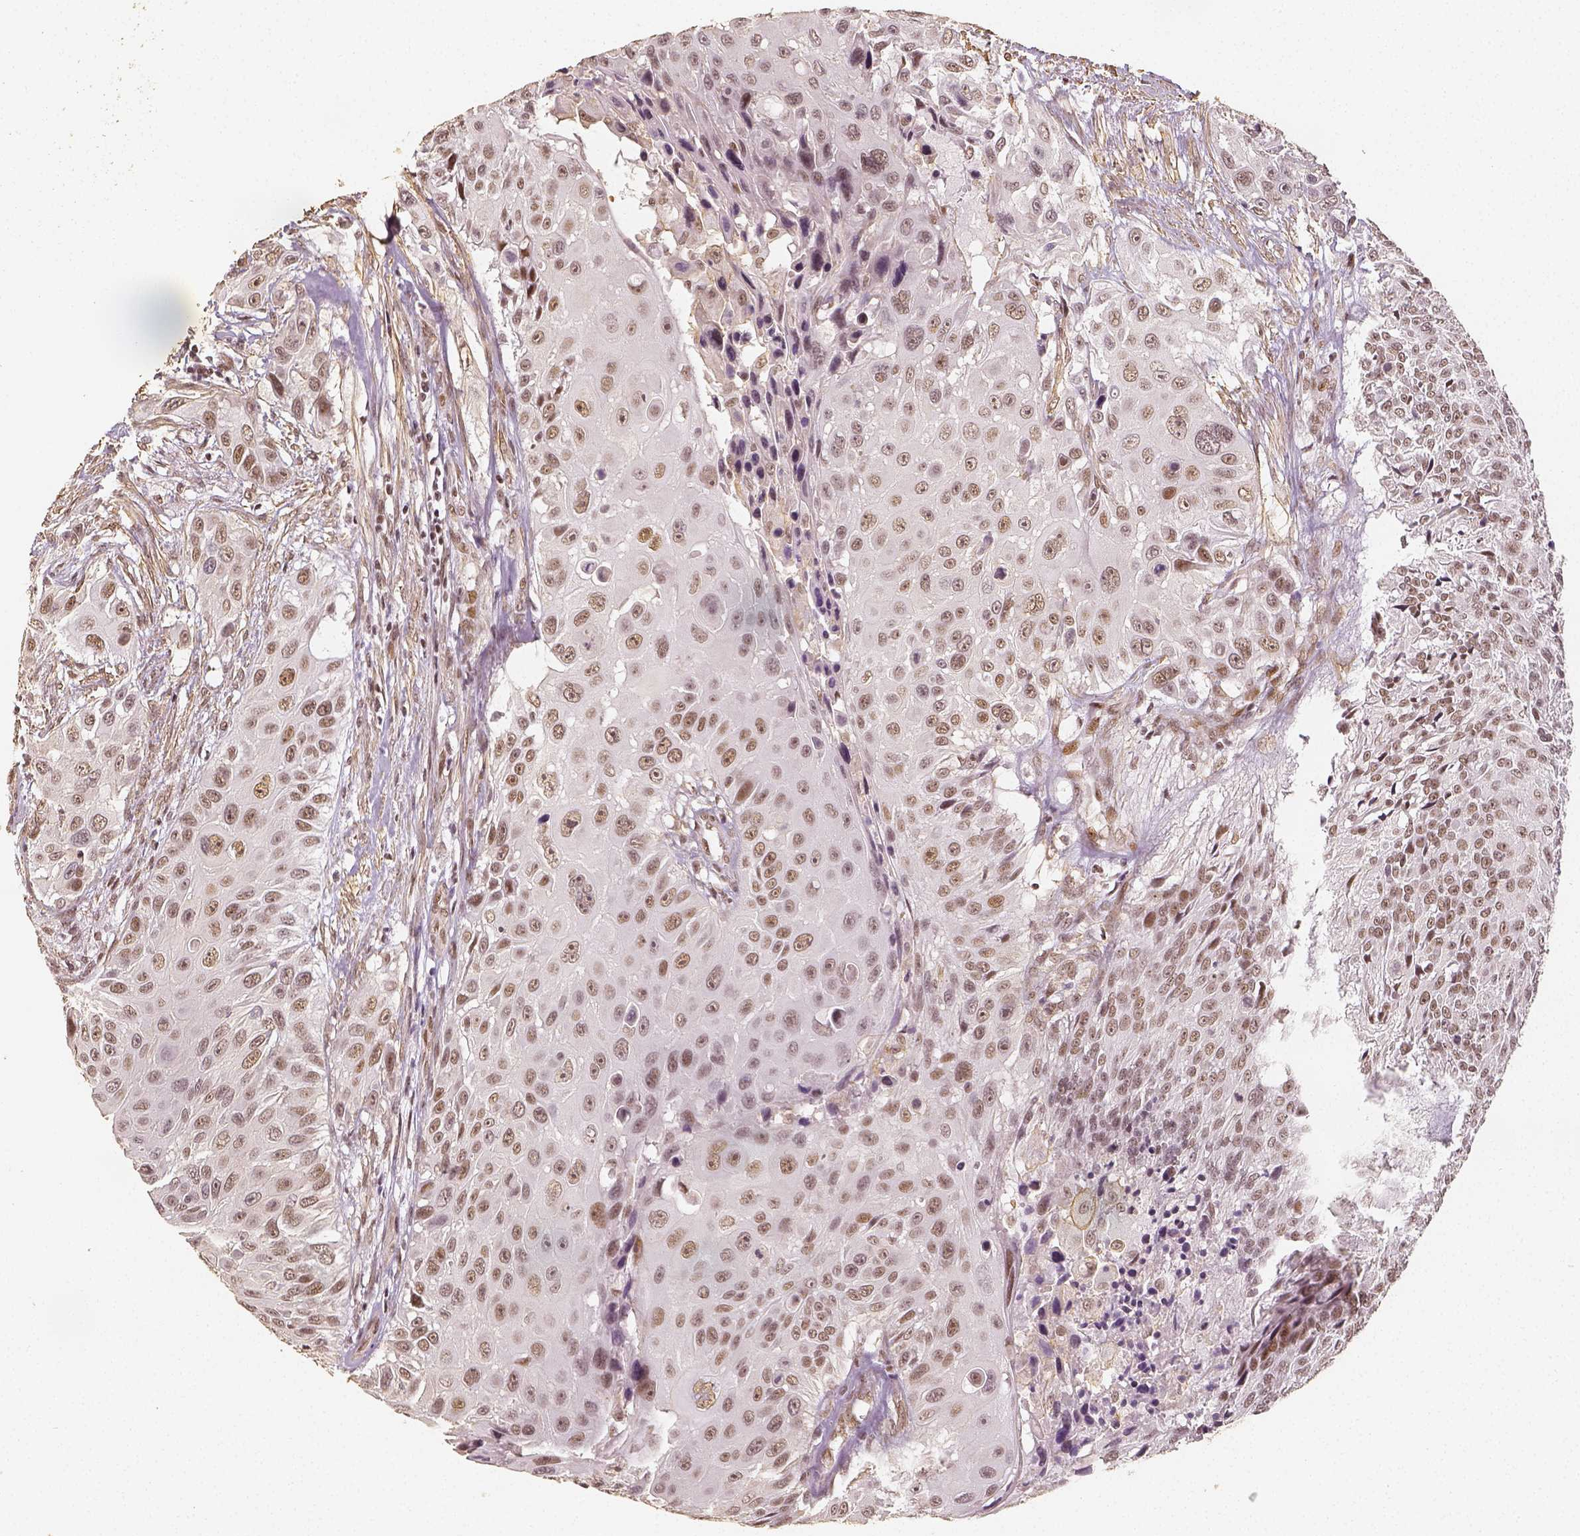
{"staining": {"intensity": "weak", "quantity": ">75%", "location": "nuclear"}, "tissue": "urothelial cancer", "cell_type": "Tumor cells", "image_type": "cancer", "snomed": [{"axis": "morphology", "description": "Urothelial carcinoma, NOS"}, {"axis": "topography", "description": "Urinary bladder"}], "caption": "Protein expression by immunohistochemistry (IHC) shows weak nuclear staining in approximately >75% of tumor cells in urothelial cancer.", "gene": "HDAC1", "patient": {"sex": "male", "age": 55}}